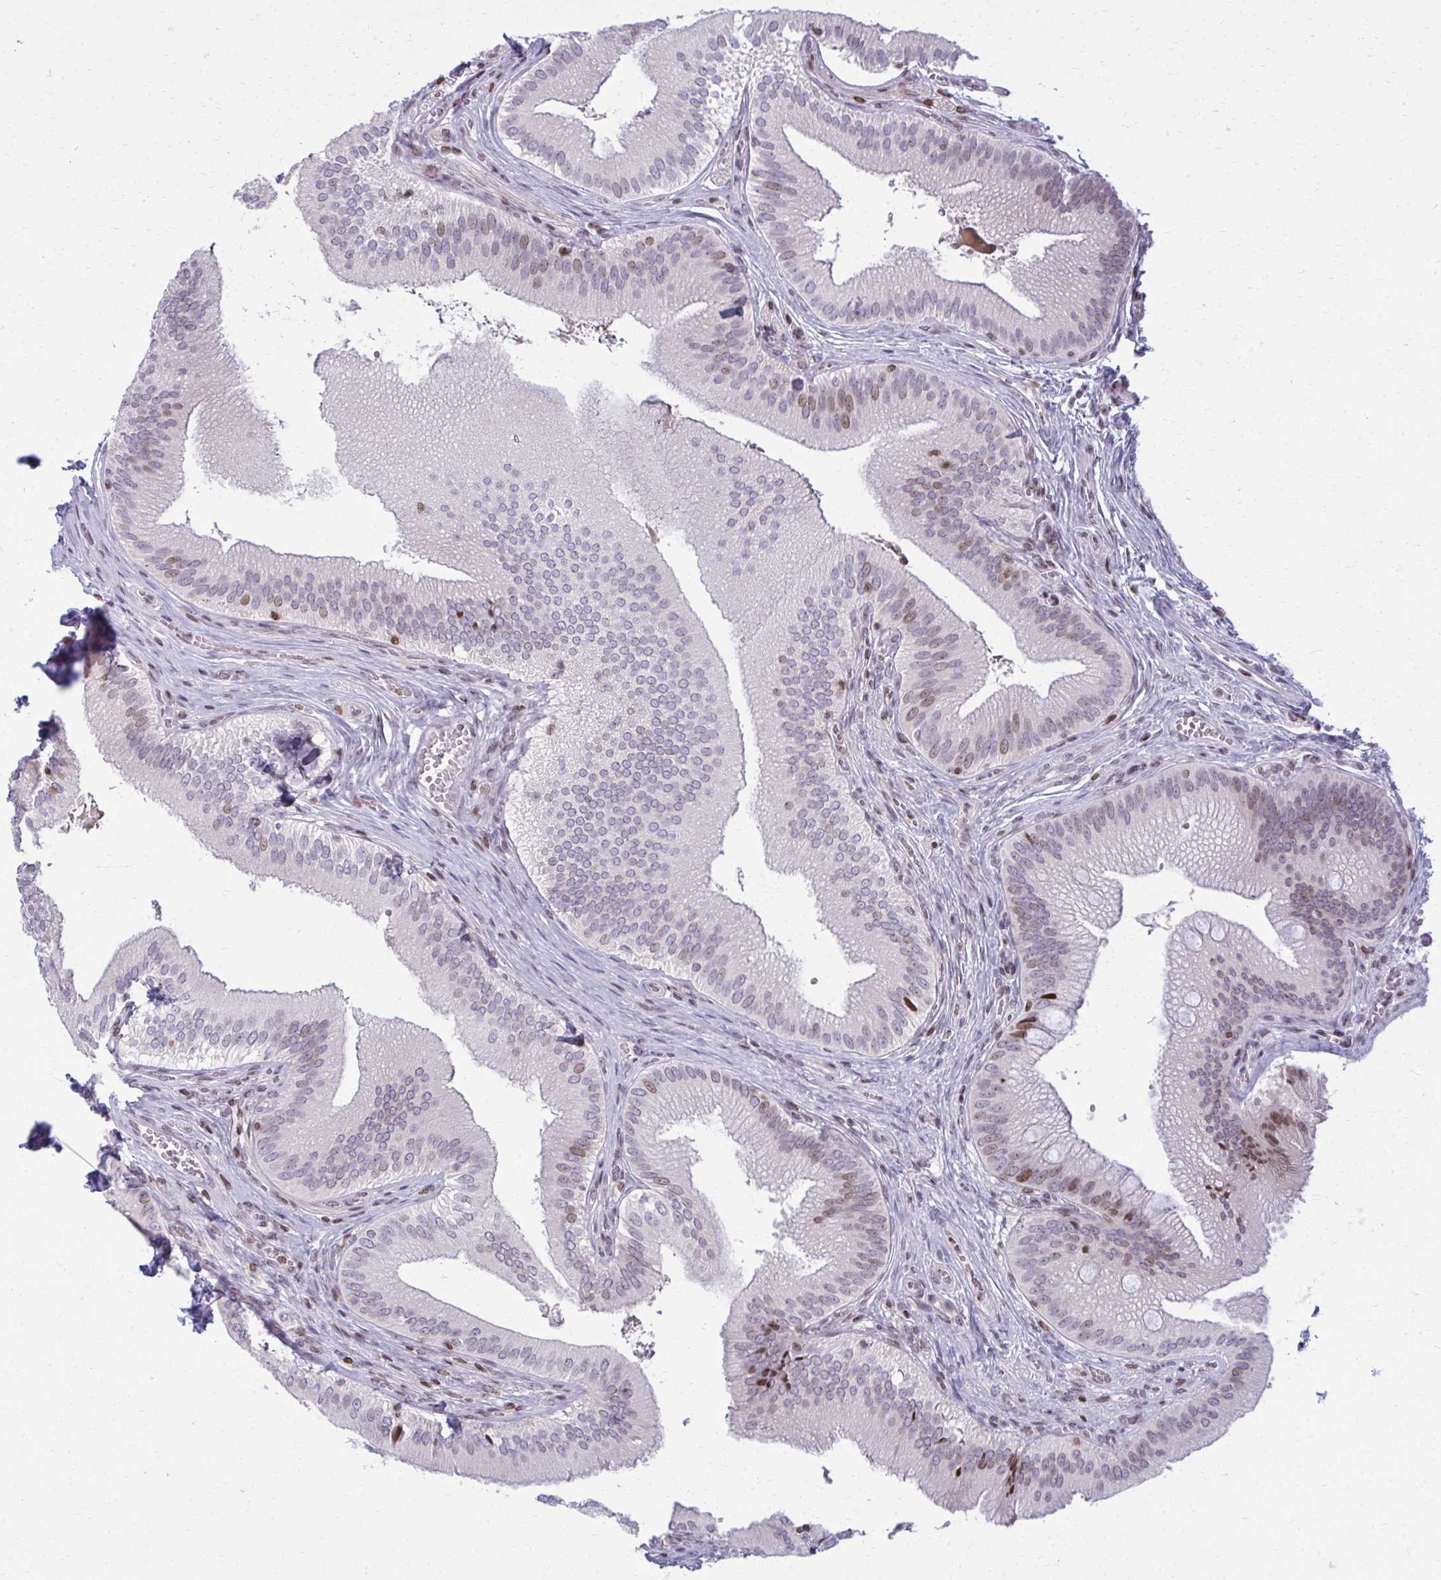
{"staining": {"intensity": "moderate", "quantity": "25%-75%", "location": "nuclear"}, "tissue": "gallbladder", "cell_type": "Glandular cells", "image_type": "normal", "snomed": [{"axis": "morphology", "description": "Normal tissue, NOS"}, {"axis": "topography", "description": "Gallbladder"}], "caption": "Protein expression analysis of benign gallbladder demonstrates moderate nuclear expression in about 25%-75% of glandular cells.", "gene": "AP5M1", "patient": {"sex": "male", "age": 17}}